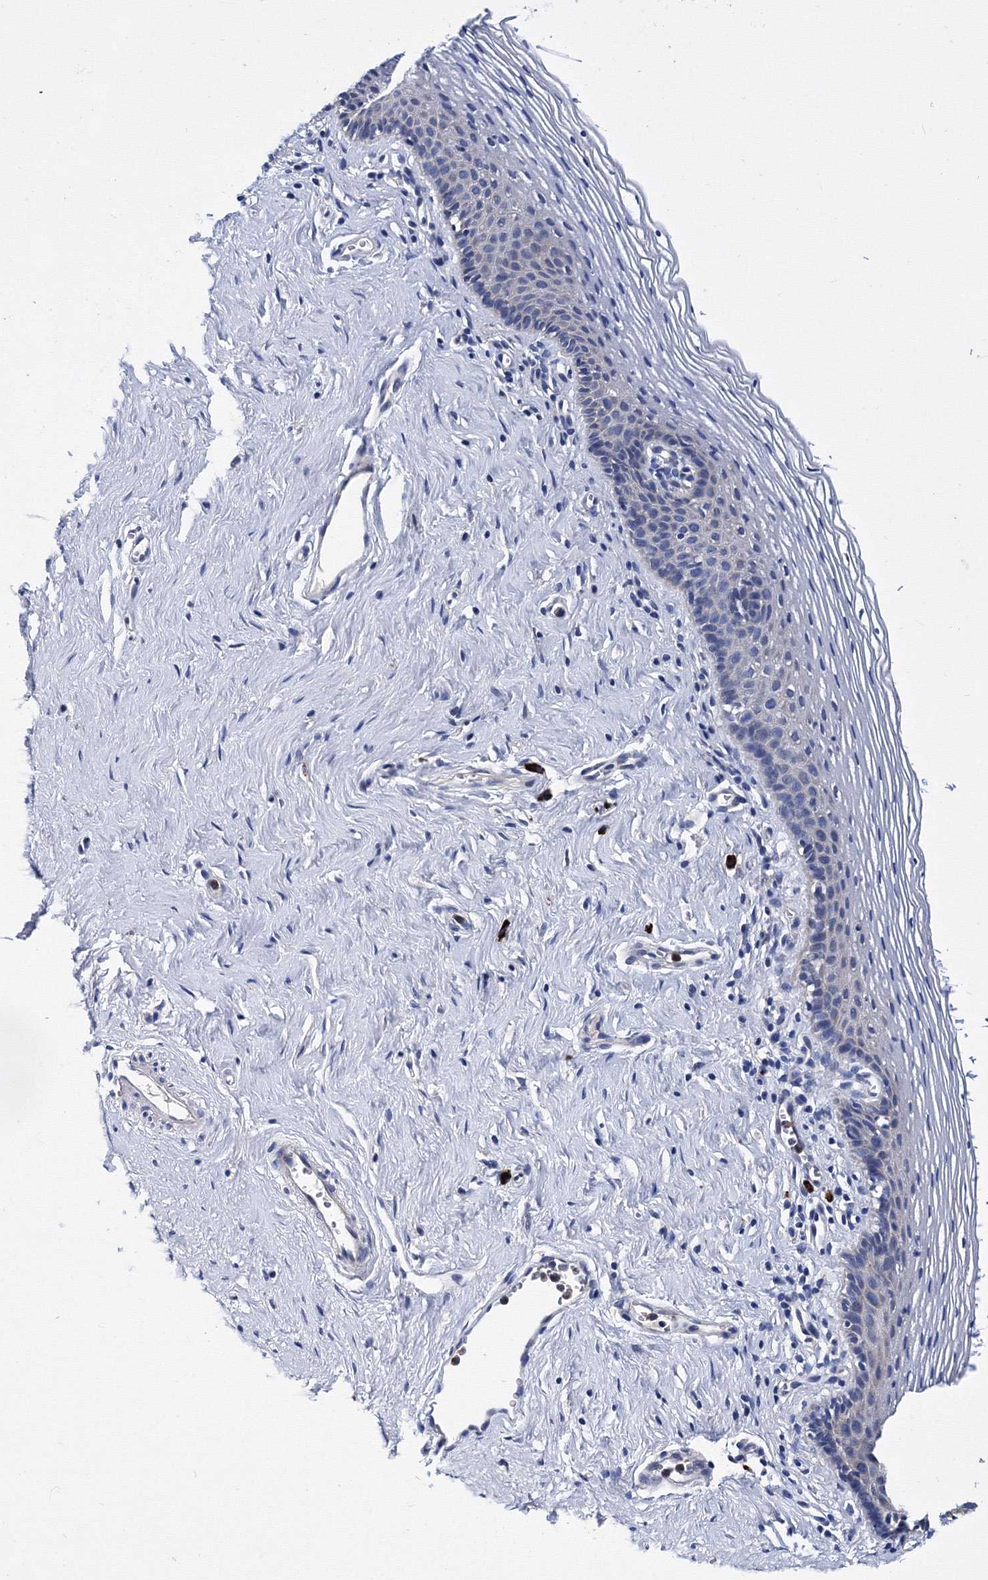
{"staining": {"intensity": "negative", "quantity": "none", "location": "none"}, "tissue": "vagina", "cell_type": "Squamous epithelial cells", "image_type": "normal", "snomed": [{"axis": "morphology", "description": "Normal tissue, NOS"}, {"axis": "topography", "description": "Vagina"}], "caption": "Micrograph shows no protein staining in squamous epithelial cells of unremarkable vagina.", "gene": "TRPM2", "patient": {"sex": "female", "age": 32}}